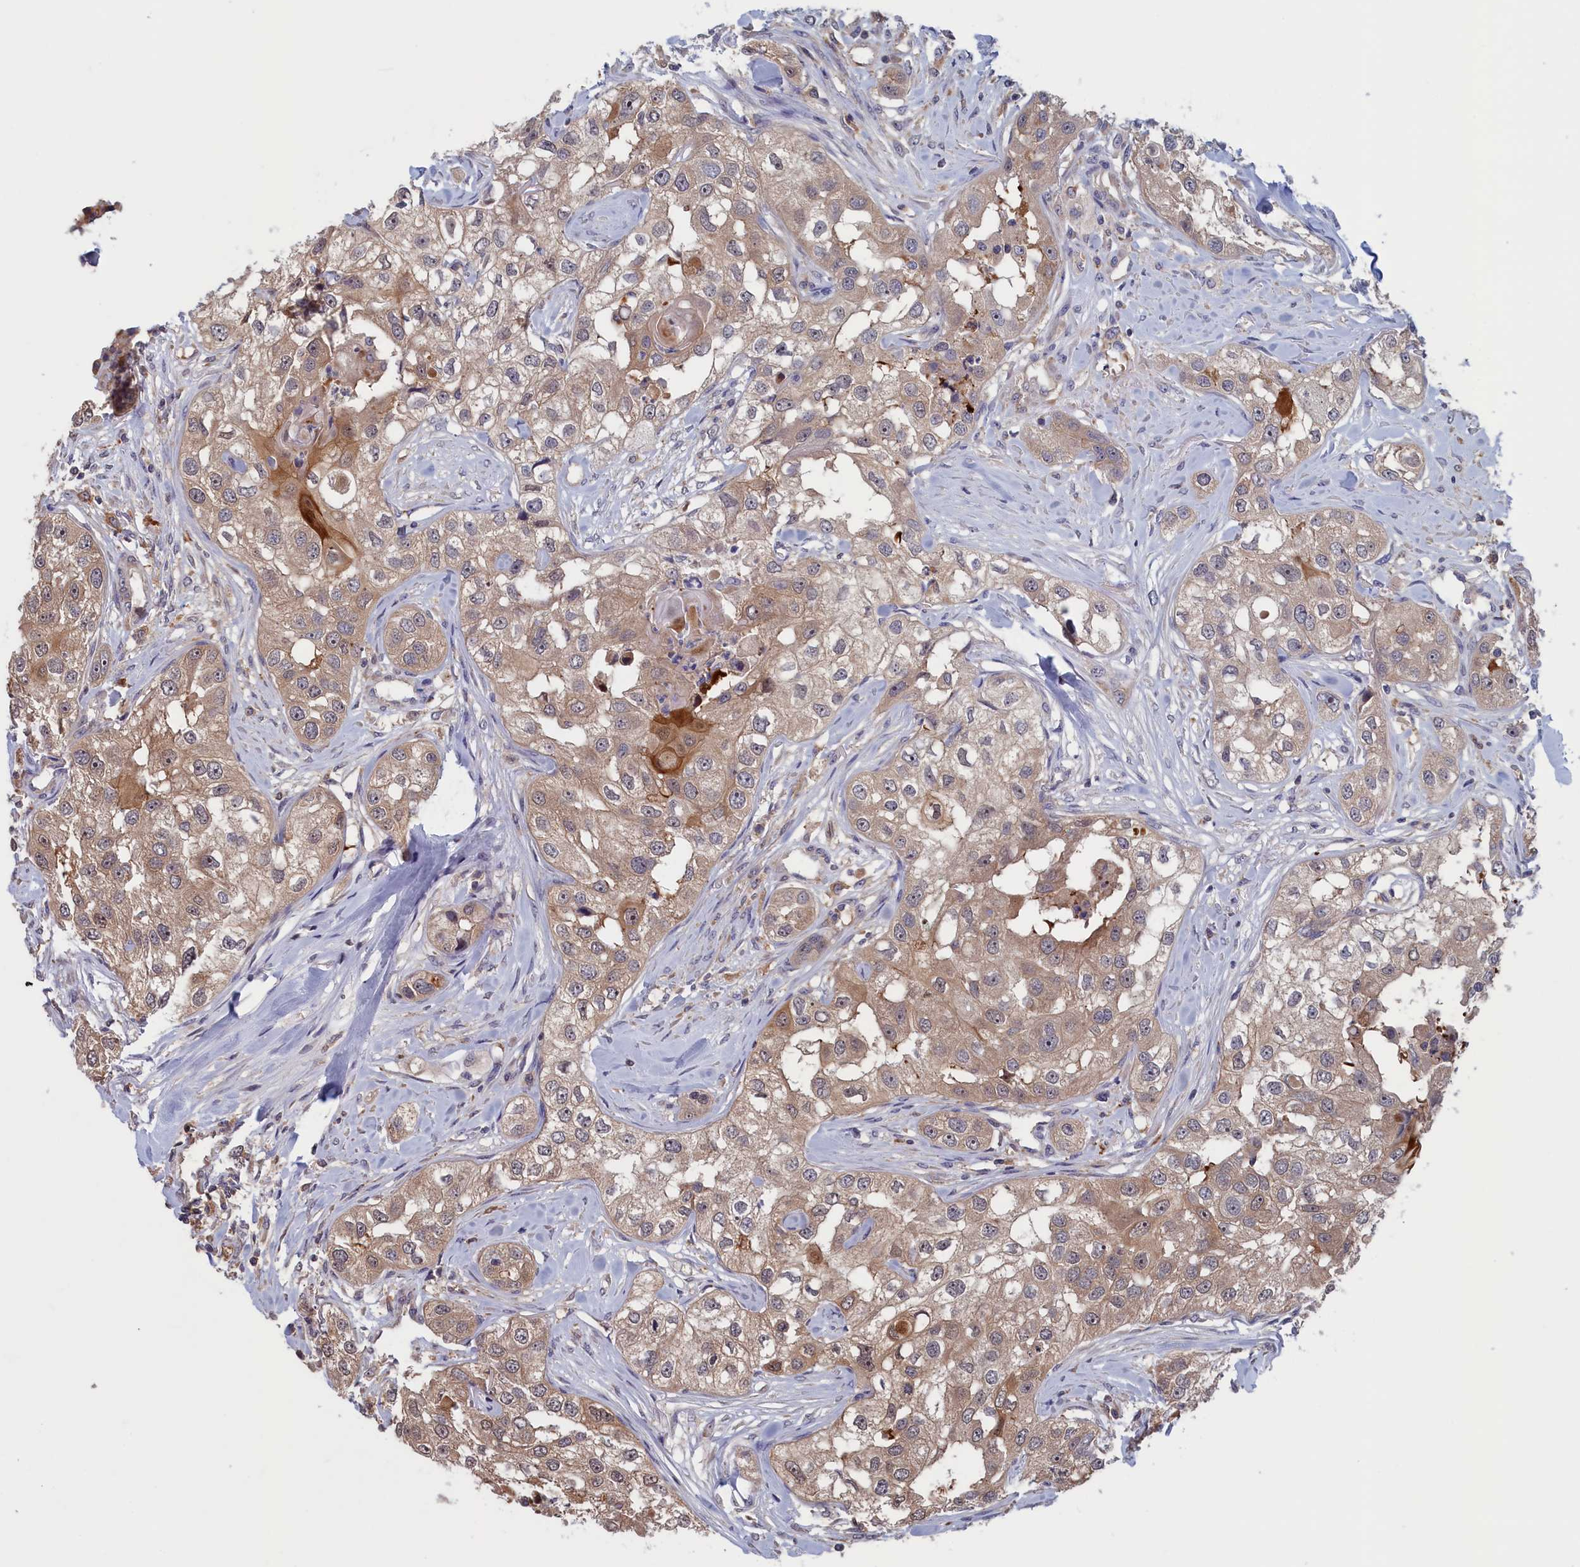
{"staining": {"intensity": "weak", "quantity": ">75%", "location": "cytoplasmic/membranous"}, "tissue": "head and neck cancer", "cell_type": "Tumor cells", "image_type": "cancer", "snomed": [{"axis": "morphology", "description": "Normal tissue, NOS"}, {"axis": "morphology", "description": "Squamous cell carcinoma, NOS"}, {"axis": "topography", "description": "Skeletal muscle"}, {"axis": "topography", "description": "Head-Neck"}], "caption": "IHC micrograph of human head and neck cancer stained for a protein (brown), which demonstrates low levels of weak cytoplasmic/membranous staining in approximately >75% of tumor cells.", "gene": "CACTIN", "patient": {"sex": "male", "age": 51}}